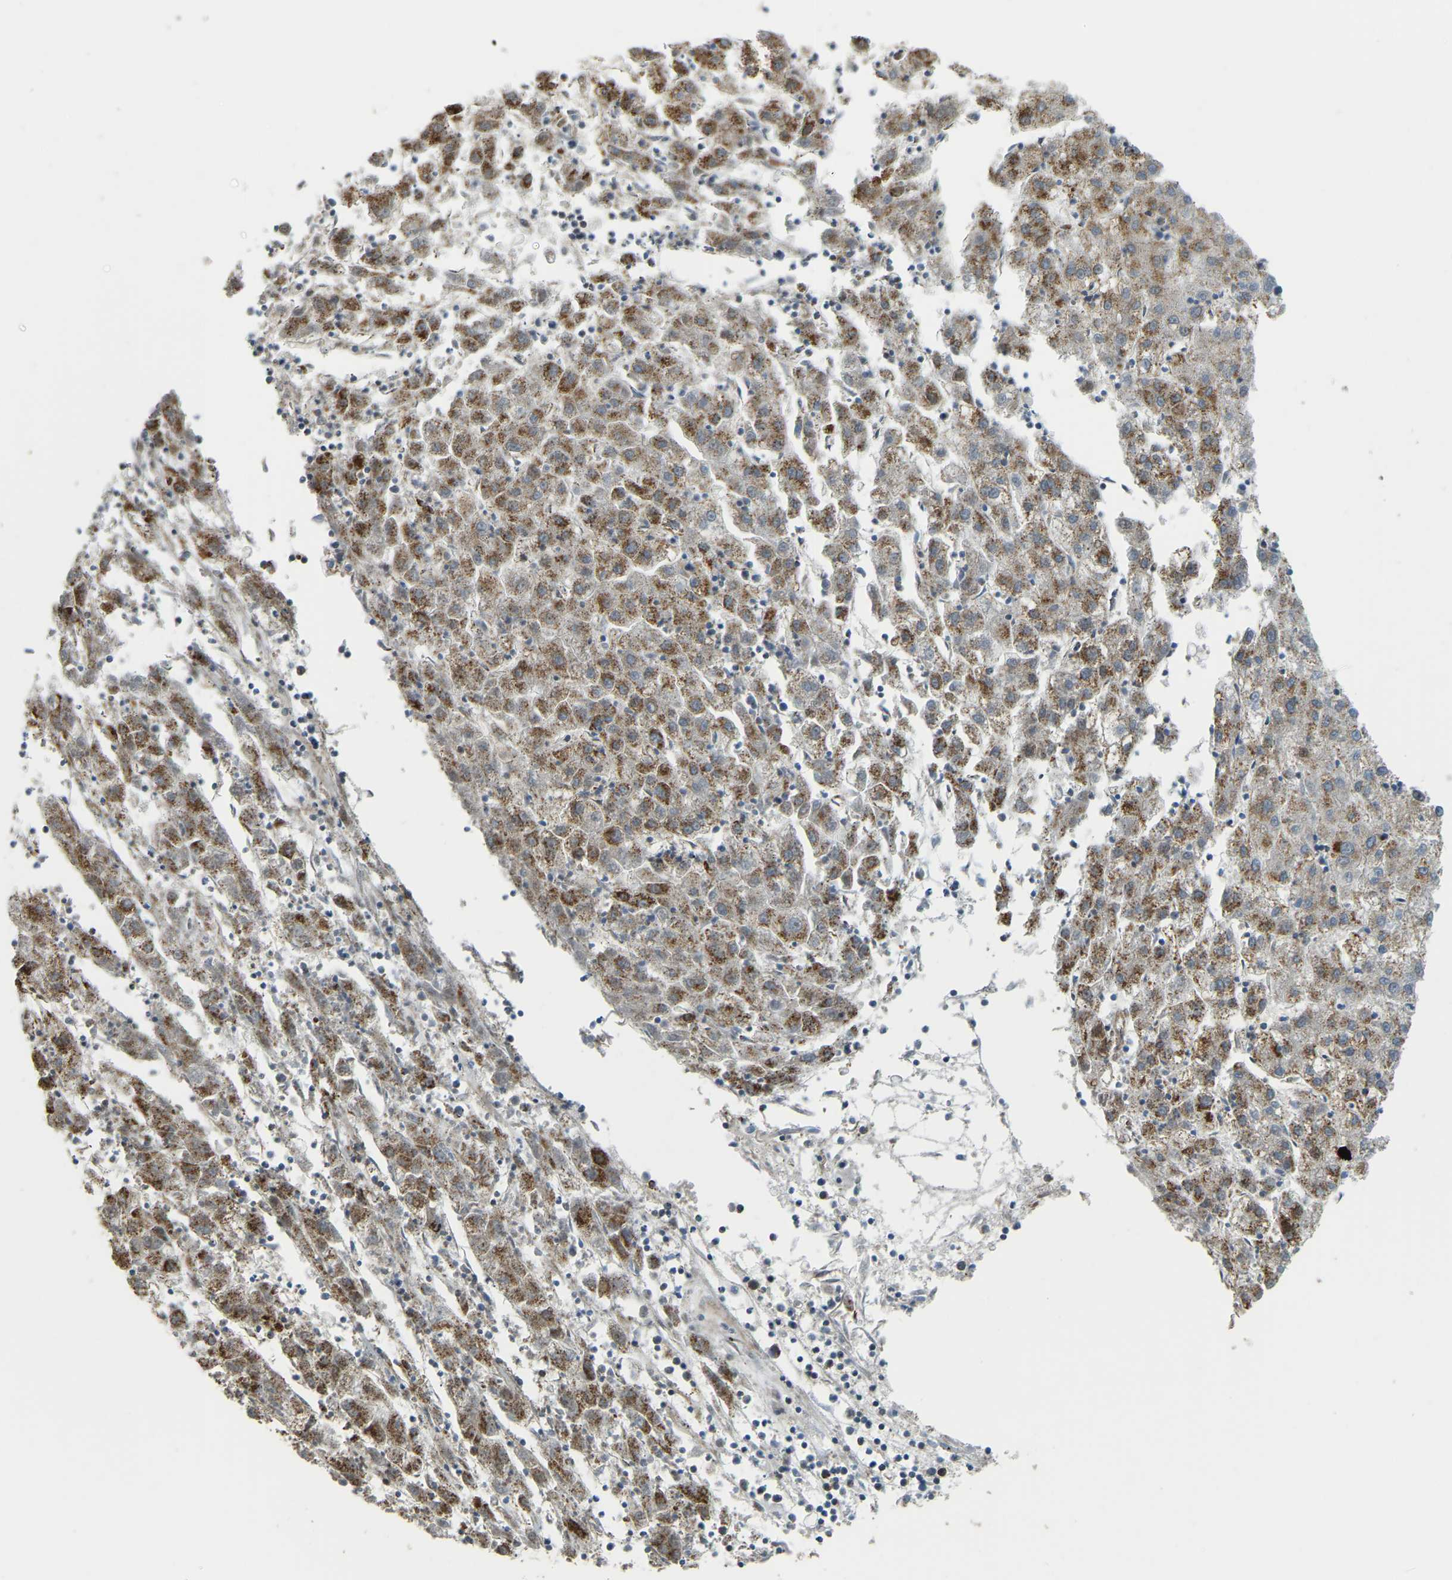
{"staining": {"intensity": "moderate", "quantity": ">75%", "location": "cytoplasmic/membranous"}, "tissue": "liver cancer", "cell_type": "Tumor cells", "image_type": "cancer", "snomed": [{"axis": "morphology", "description": "Carcinoma, Hepatocellular, NOS"}, {"axis": "topography", "description": "Liver"}], "caption": "Moderate cytoplasmic/membranous positivity for a protein is appreciated in about >75% of tumor cells of liver cancer using IHC.", "gene": "PSMD7", "patient": {"sex": "male", "age": 72}}